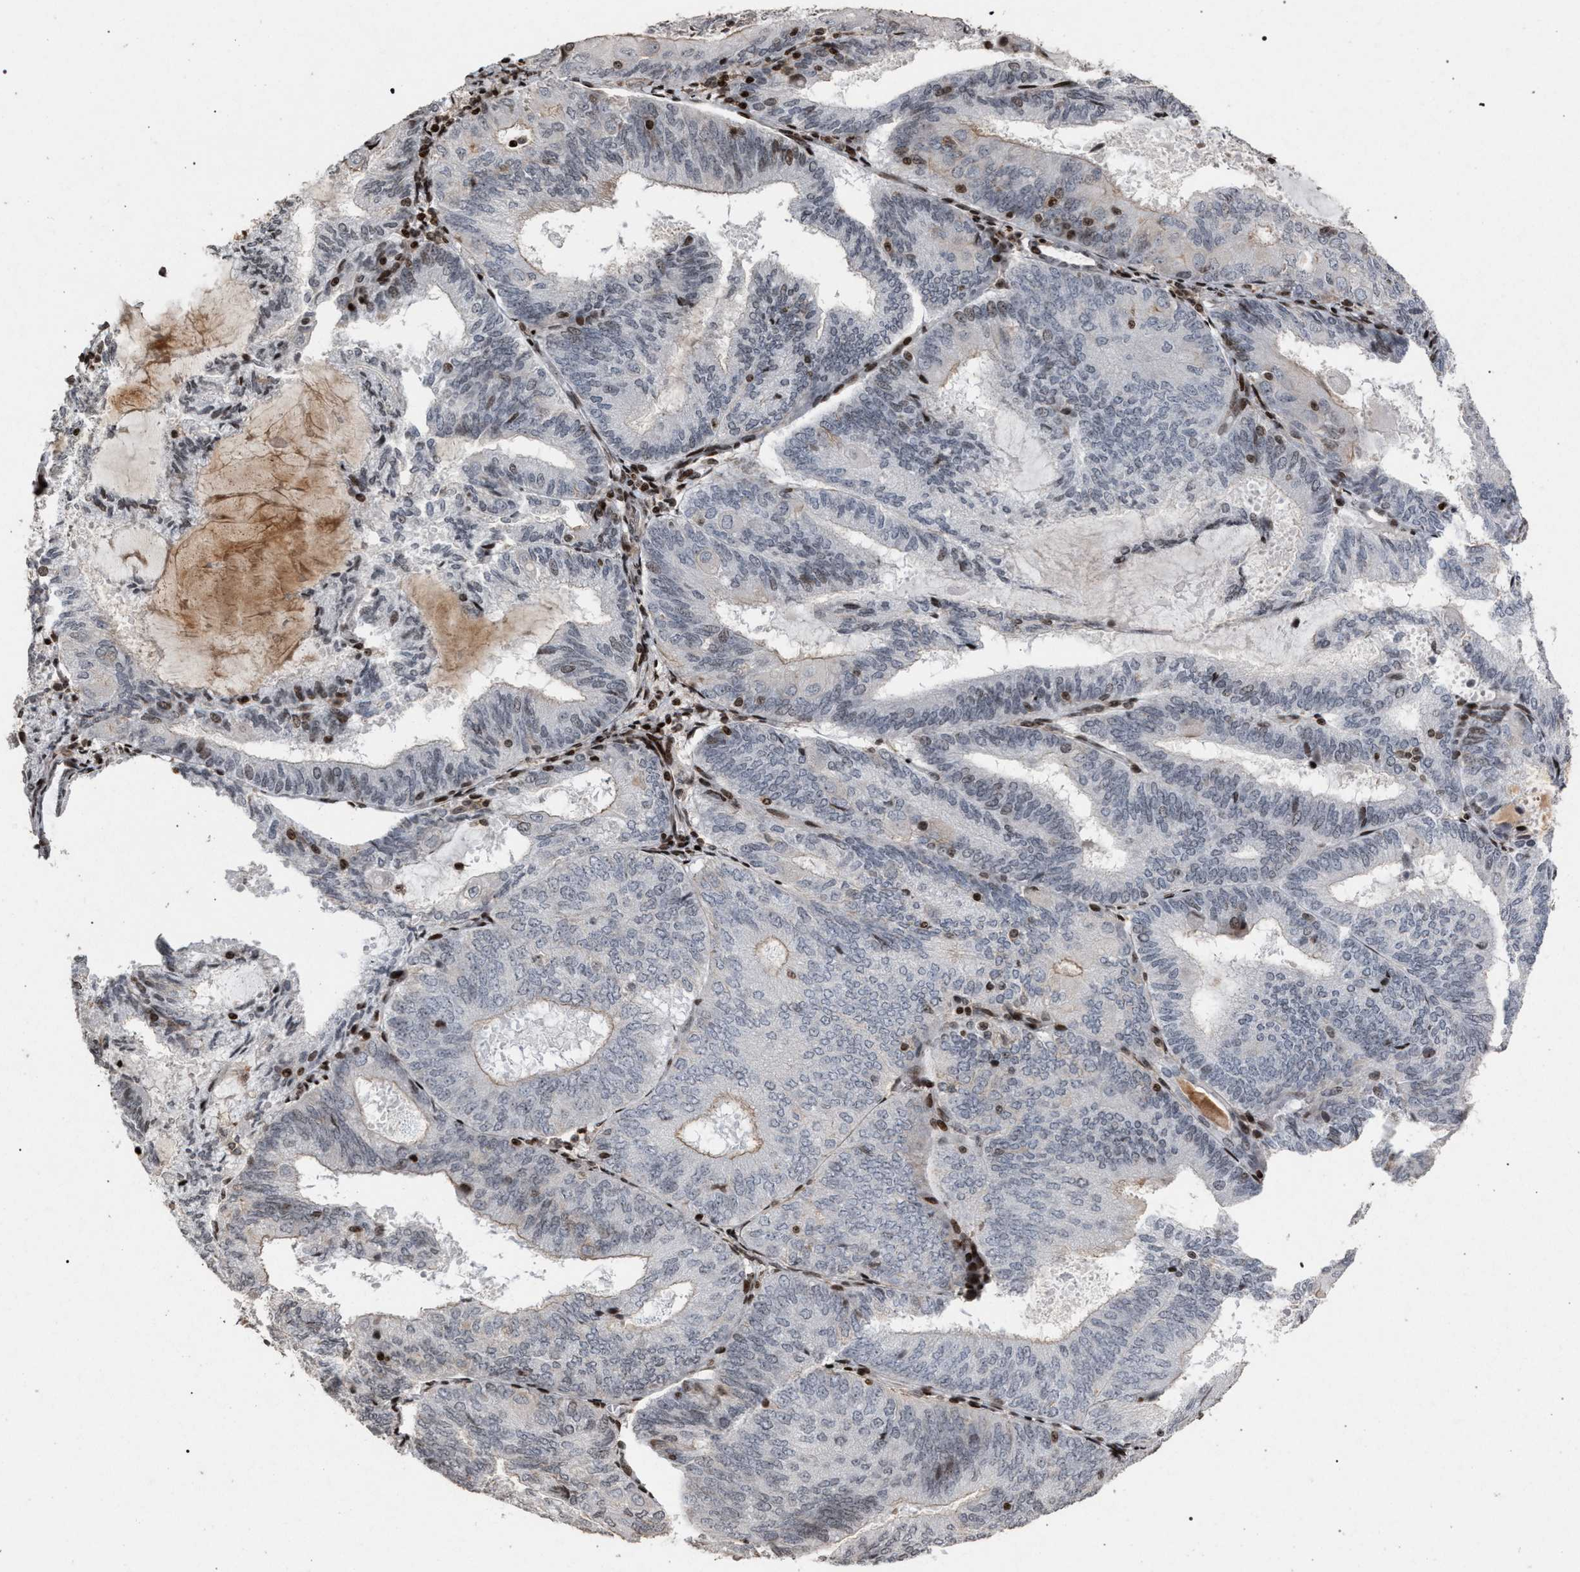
{"staining": {"intensity": "moderate", "quantity": "<25%", "location": "nuclear"}, "tissue": "endometrial cancer", "cell_type": "Tumor cells", "image_type": "cancer", "snomed": [{"axis": "morphology", "description": "Adenocarcinoma, NOS"}, {"axis": "topography", "description": "Endometrium"}], "caption": "This is an image of immunohistochemistry staining of endometrial cancer (adenocarcinoma), which shows moderate staining in the nuclear of tumor cells.", "gene": "FOXD3", "patient": {"sex": "female", "age": 81}}